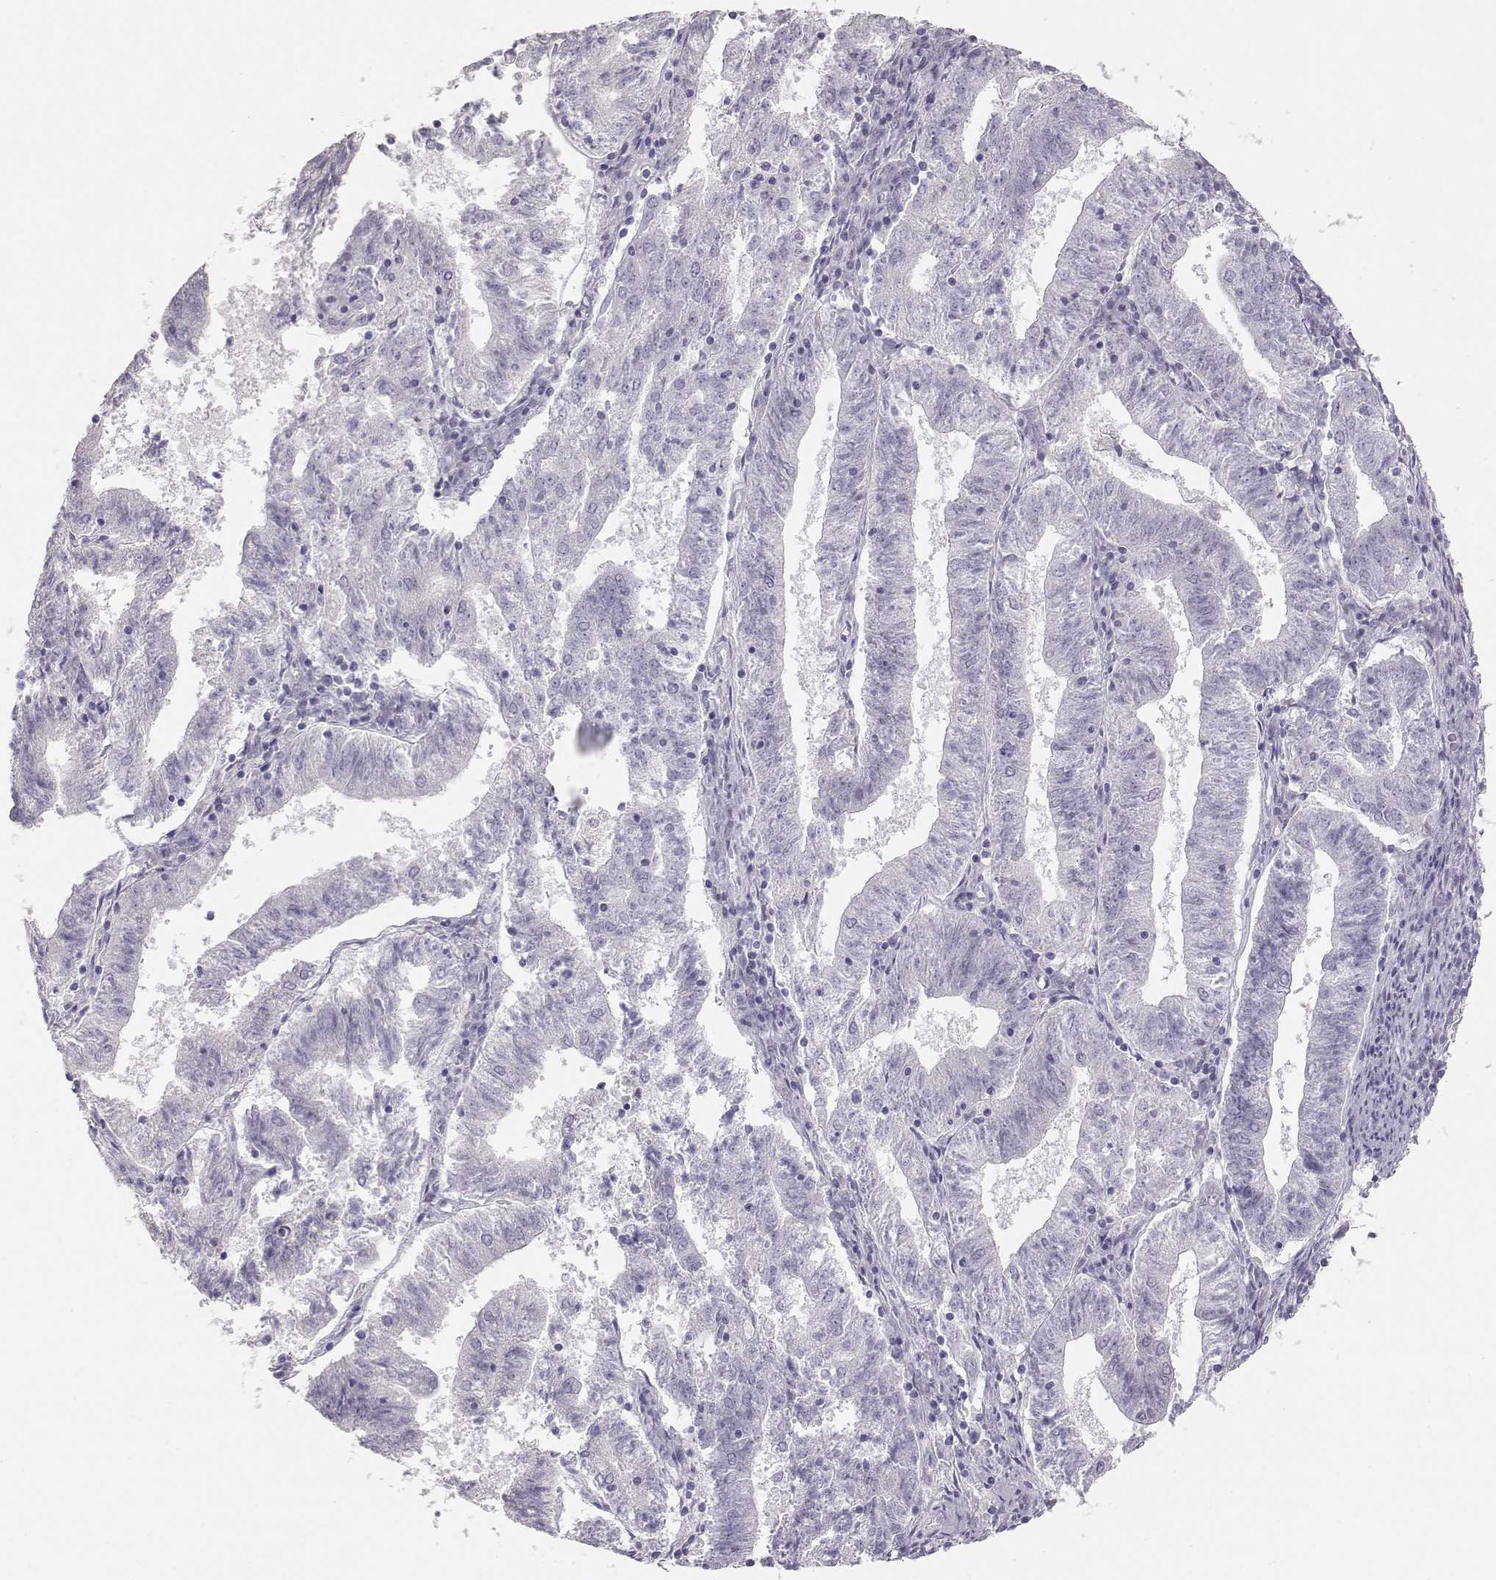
{"staining": {"intensity": "negative", "quantity": "none", "location": "none"}, "tissue": "endometrial cancer", "cell_type": "Tumor cells", "image_type": "cancer", "snomed": [{"axis": "morphology", "description": "Adenocarcinoma, NOS"}, {"axis": "topography", "description": "Endometrium"}], "caption": "Tumor cells show no significant positivity in endometrial cancer (adenocarcinoma).", "gene": "LEPR", "patient": {"sex": "female", "age": 82}}